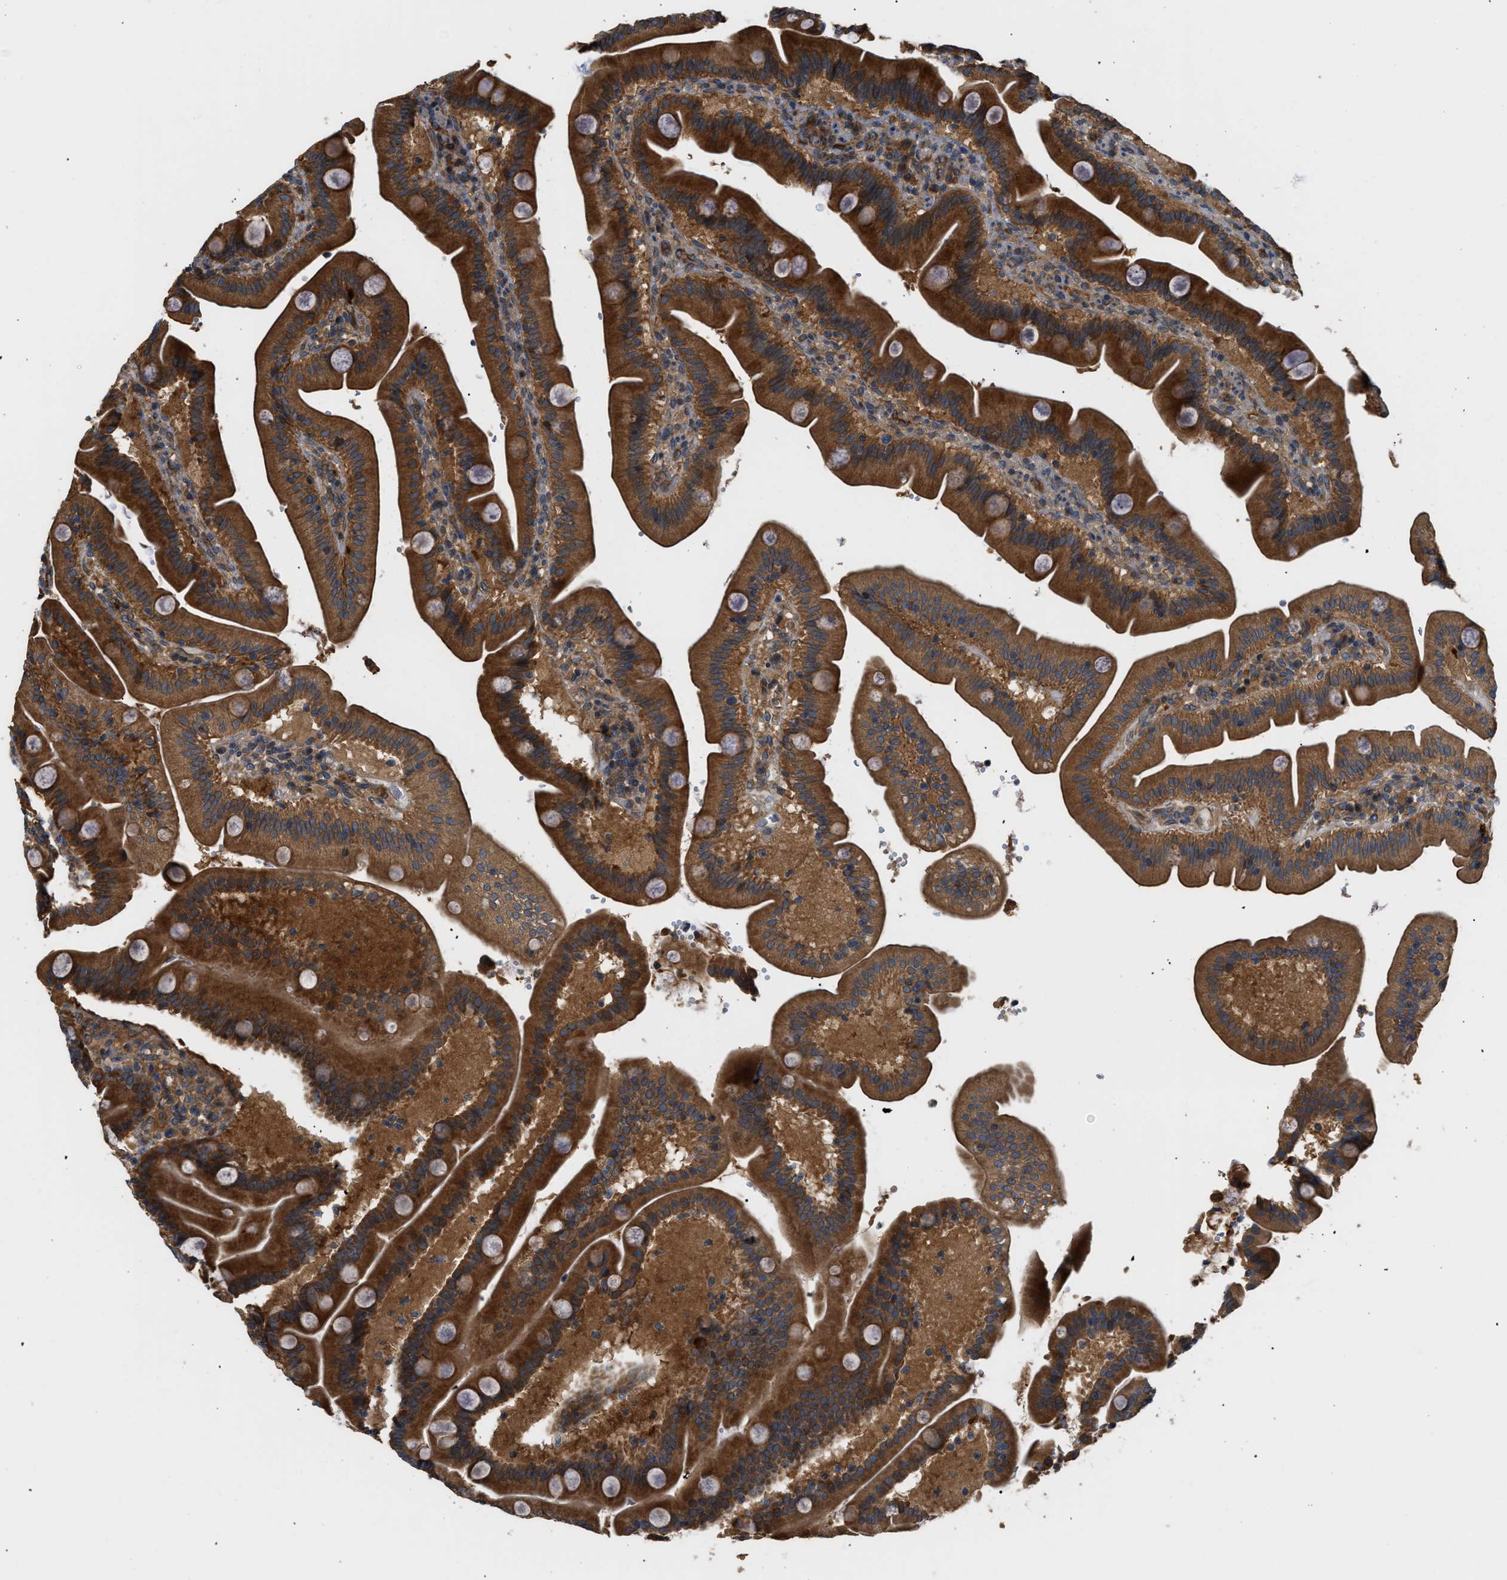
{"staining": {"intensity": "strong", "quantity": ">75%", "location": "cytoplasmic/membranous"}, "tissue": "duodenum", "cell_type": "Glandular cells", "image_type": "normal", "snomed": [{"axis": "morphology", "description": "Normal tissue, NOS"}, {"axis": "topography", "description": "Duodenum"}], "caption": "Immunohistochemical staining of normal human duodenum reveals >75% levels of strong cytoplasmic/membranous protein expression in about >75% of glandular cells. Ihc stains the protein in brown and the nuclei are stained blue.", "gene": "DDHD2", "patient": {"sex": "male", "age": 54}}